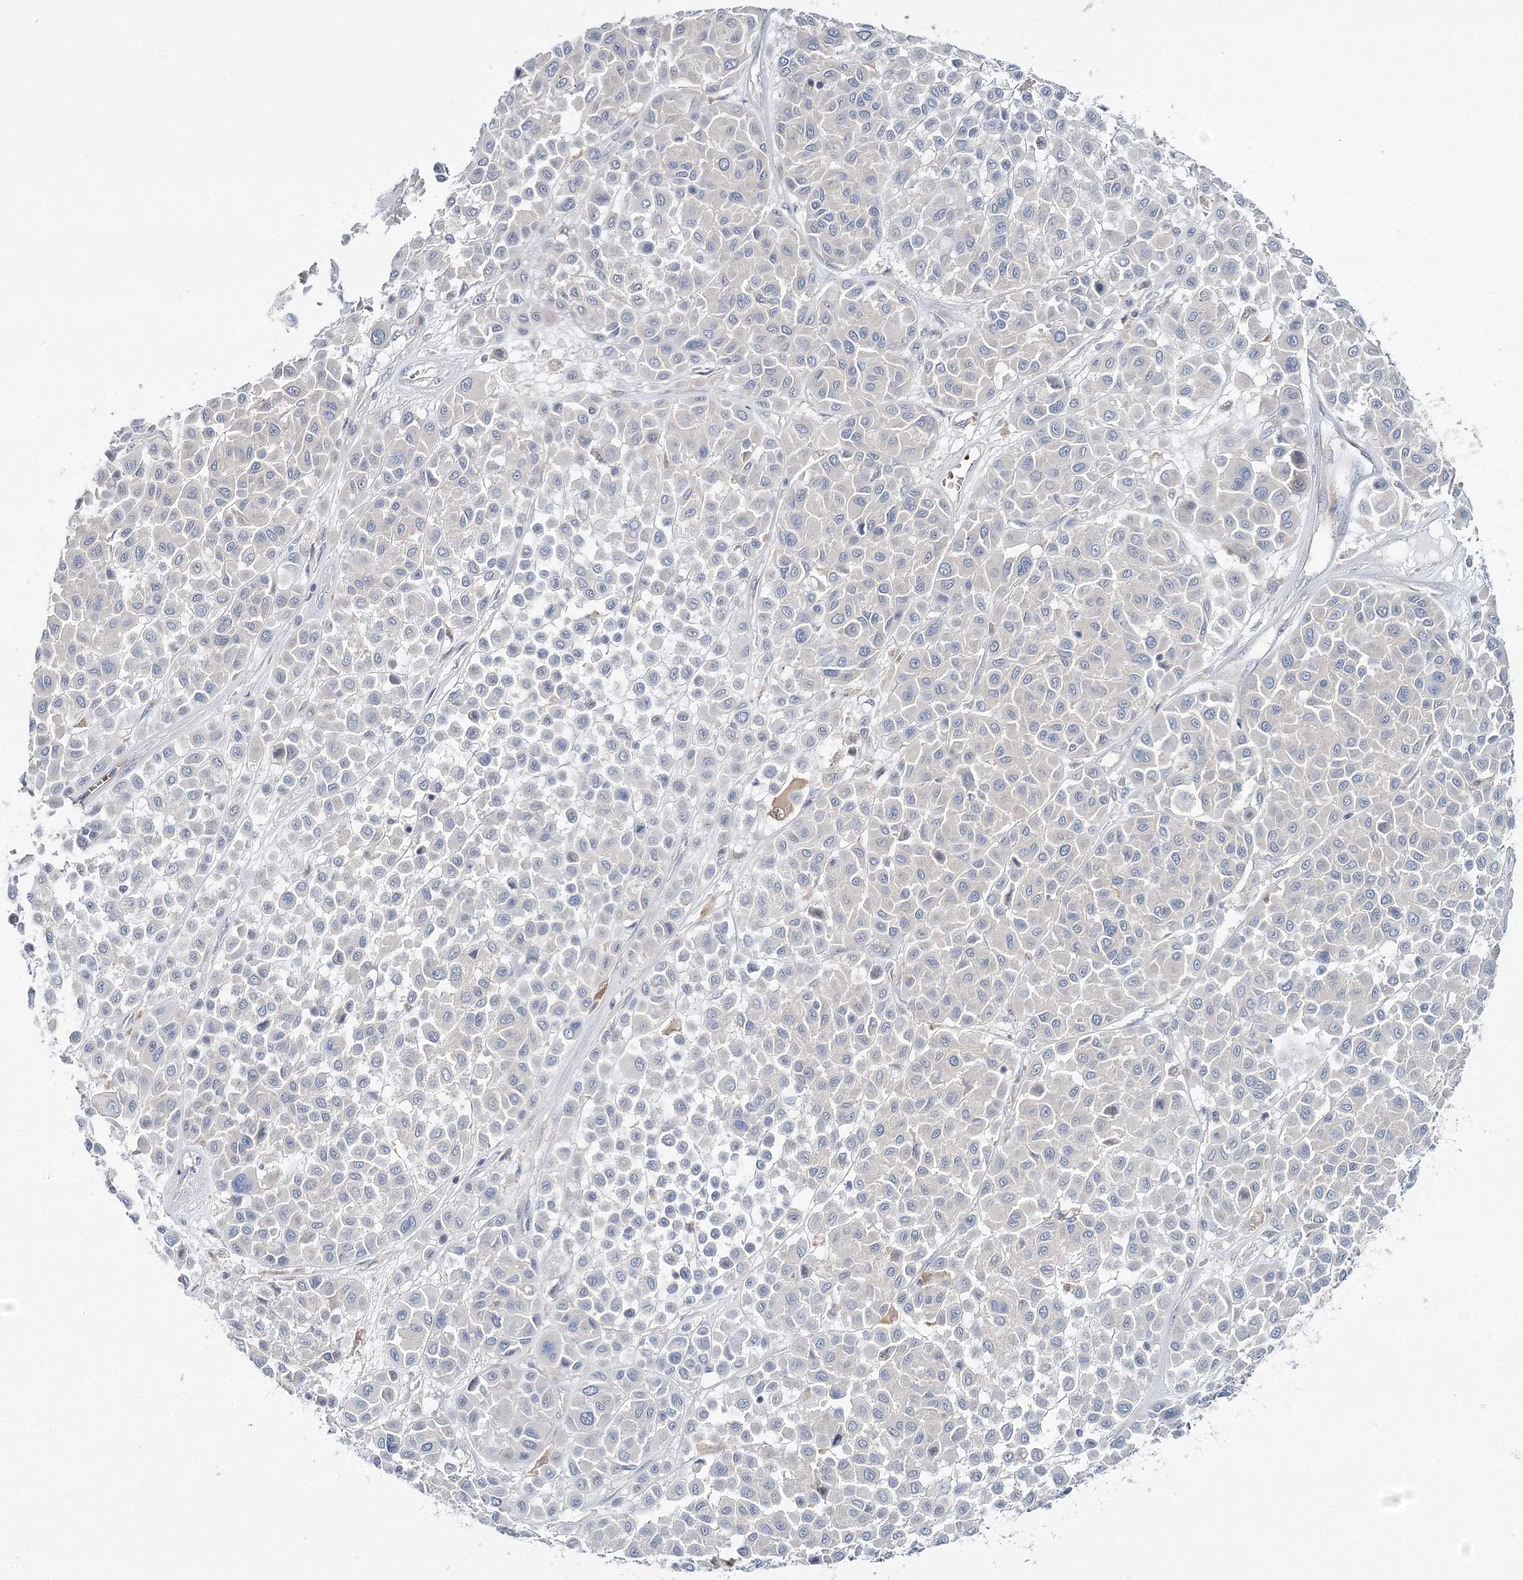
{"staining": {"intensity": "negative", "quantity": "none", "location": "none"}, "tissue": "melanoma", "cell_type": "Tumor cells", "image_type": "cancer", "snomed": [{"axis": "morphology", "description": "Malignant melanoma, Metastatic site"}, {"axis": "topography", "description": "Soft tissue"}], "caption": "Malignant melanoma (metastatic site) was stained to show a protein in brown. There is no significant staining in tumor cells.", "gene": "ATP11B", "patient": {"sex": "male", "age": 41}}